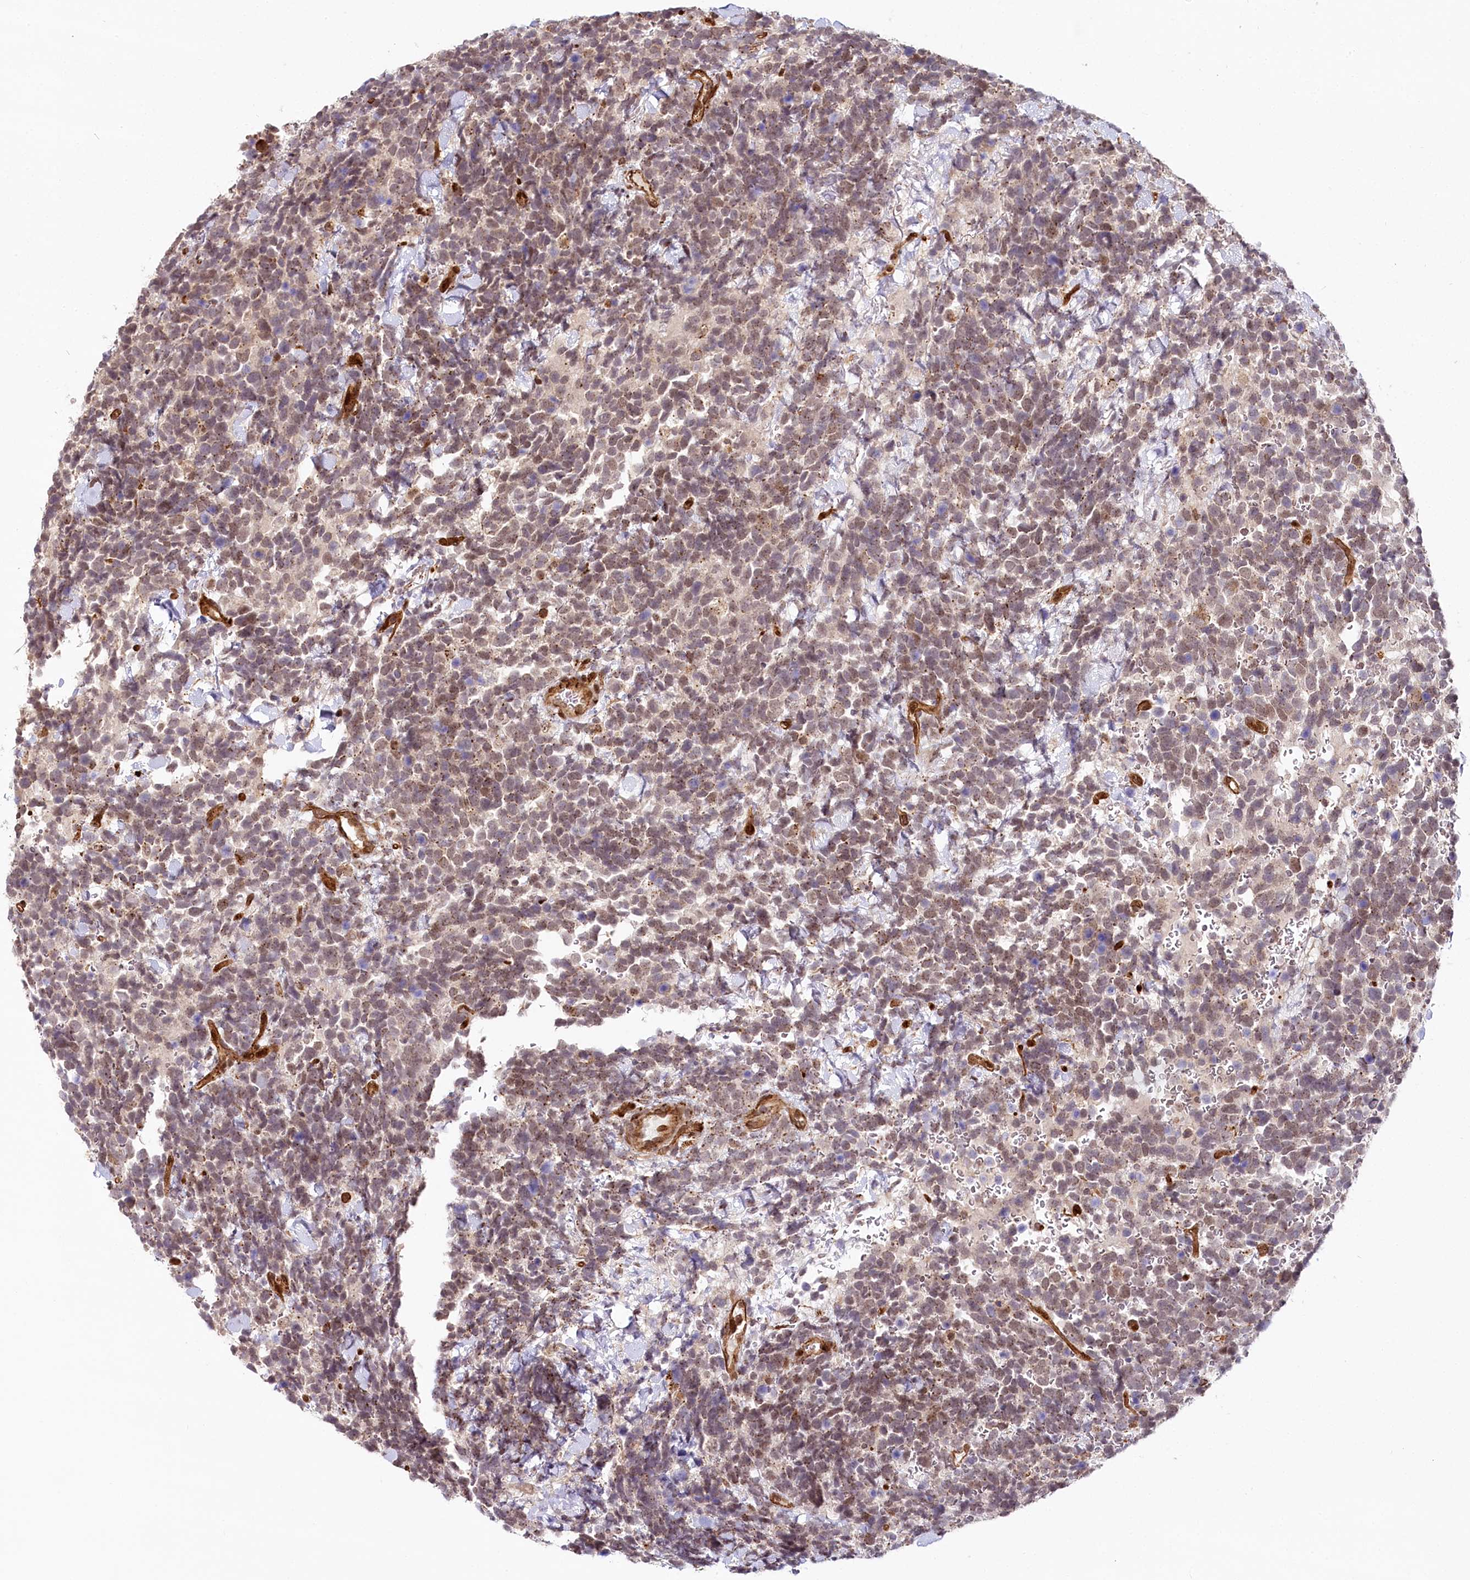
{"staining": {"intensity": "weak", "quantity": ">75%", "location": "nuclear"}, "tissue": "urothelial cancer", "cell_type": "Tumor cells", "image_type": "cancer", "snomed": [{"axis": "morphology", "description": "Urothelial carcinoma, High grade"}, {"axis": "topography", "description": "Urinary bladder"}], "caption": "Immunohistochemical staining of urothelial carcinoma (high-grade) shows low levels of weak nuclear positivity in about >75% of tumor cells.", "gene": "COPG1", "patient": {"sex": "female", "age": 82}}